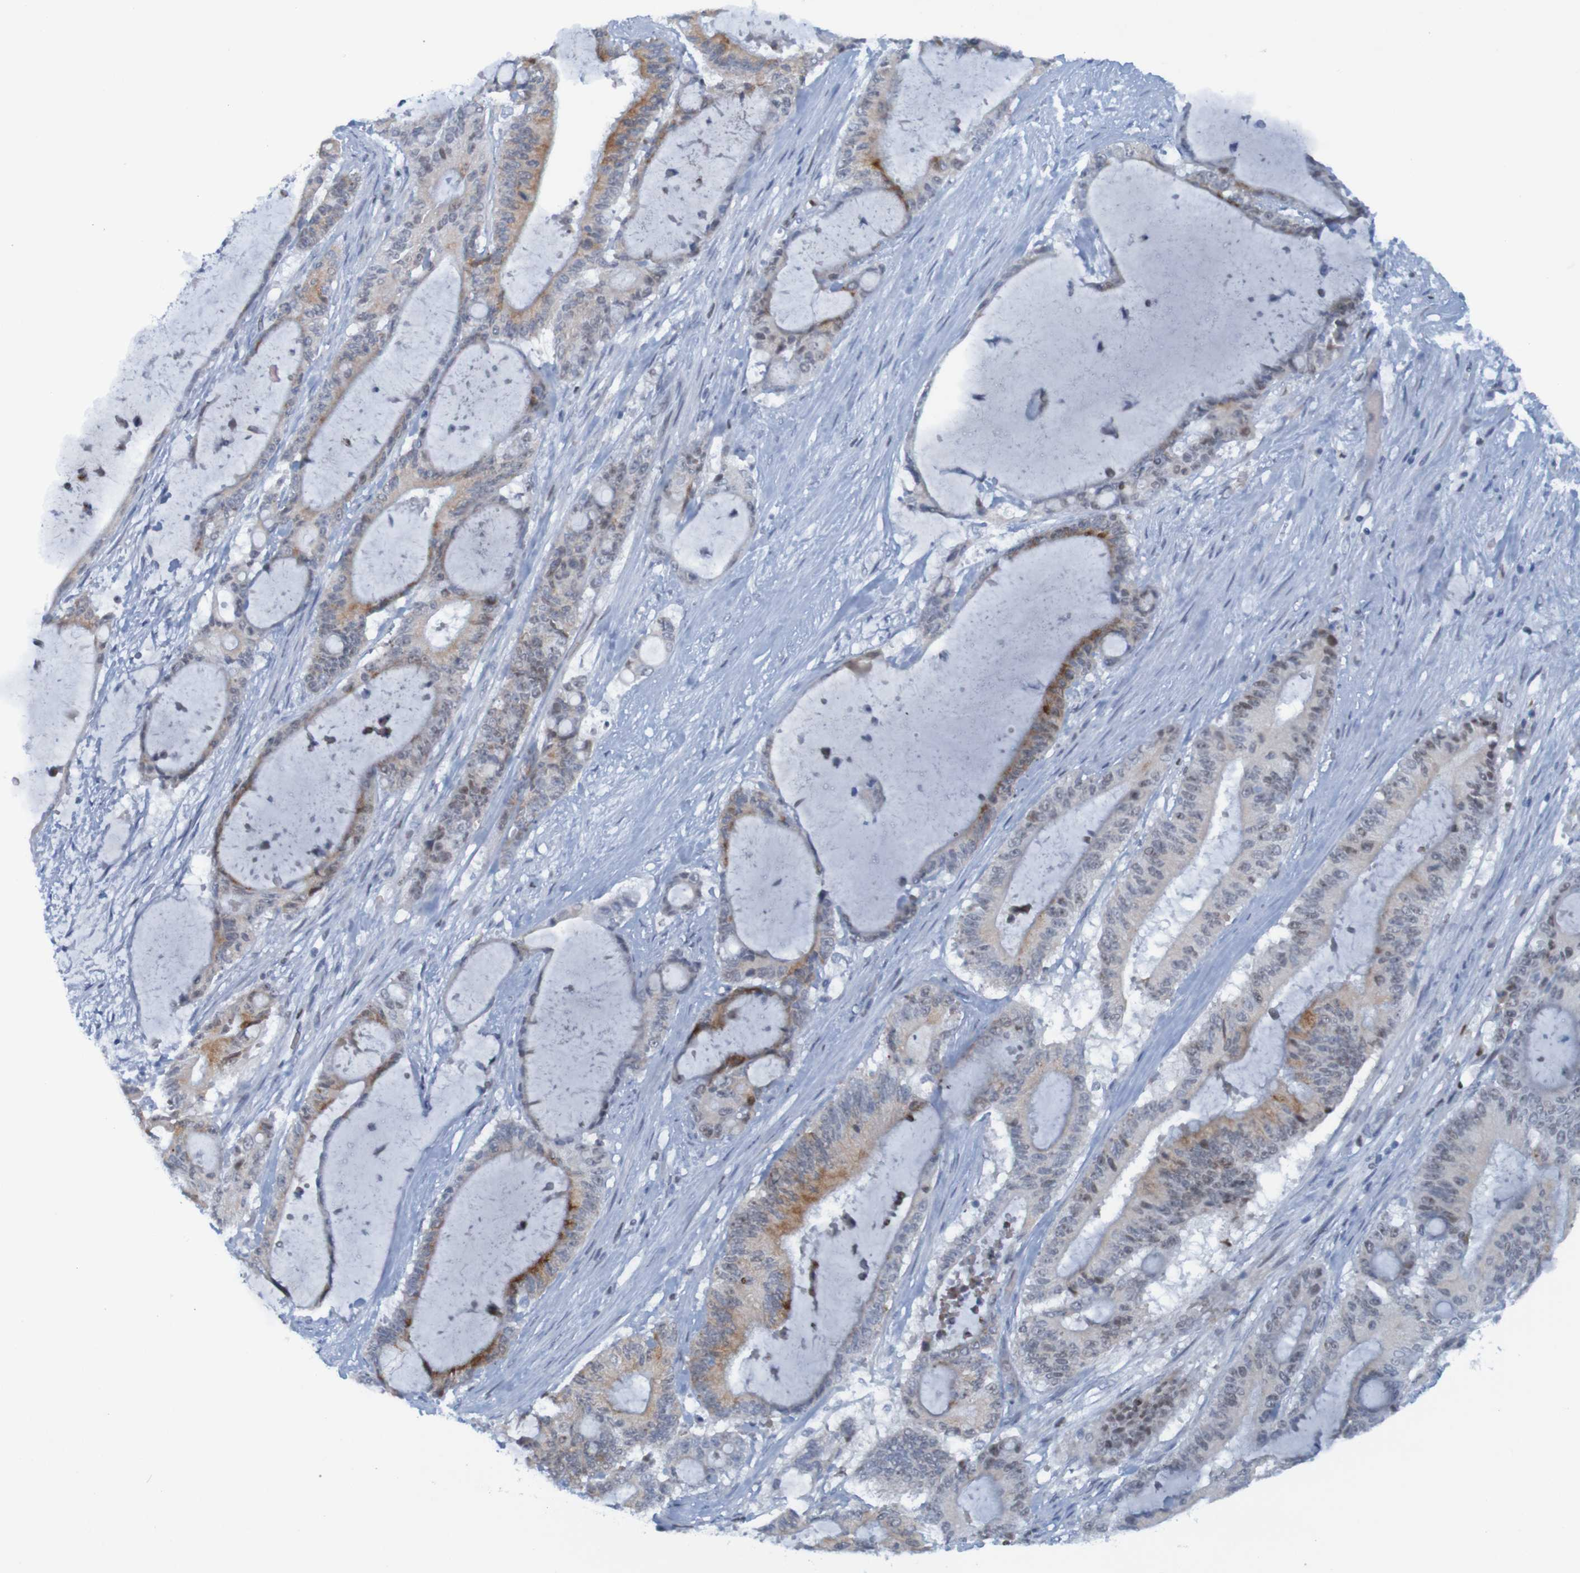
{"staining": {"intensity": "moderate", "quantity": "<25%", "location": "cytoplasmic/membranous"}, "tissue": "liver cancer", "cell_type": "Tumor cells", "image_type": "cancer", "snomed": [{"axis": "morphology", "description": "Cholangiocarcinoma"}, {"axis": "topography", "description": "Liver"}], "caption": "DAB (3,3'-diaminobenzidine) immunohistochemical staining of liver cancer demonstrates moderate cytoplasmic/membranous protein positivity in about <25% of tumor cells. The staining is performed using DAB (3,3'-diaminobenzidine) brown chromogen to label protein expression. The nuclei are counter-stained blue using hematoxylin.", "gene": "USP36", "patient": {"sex": "female", "age": 73}}